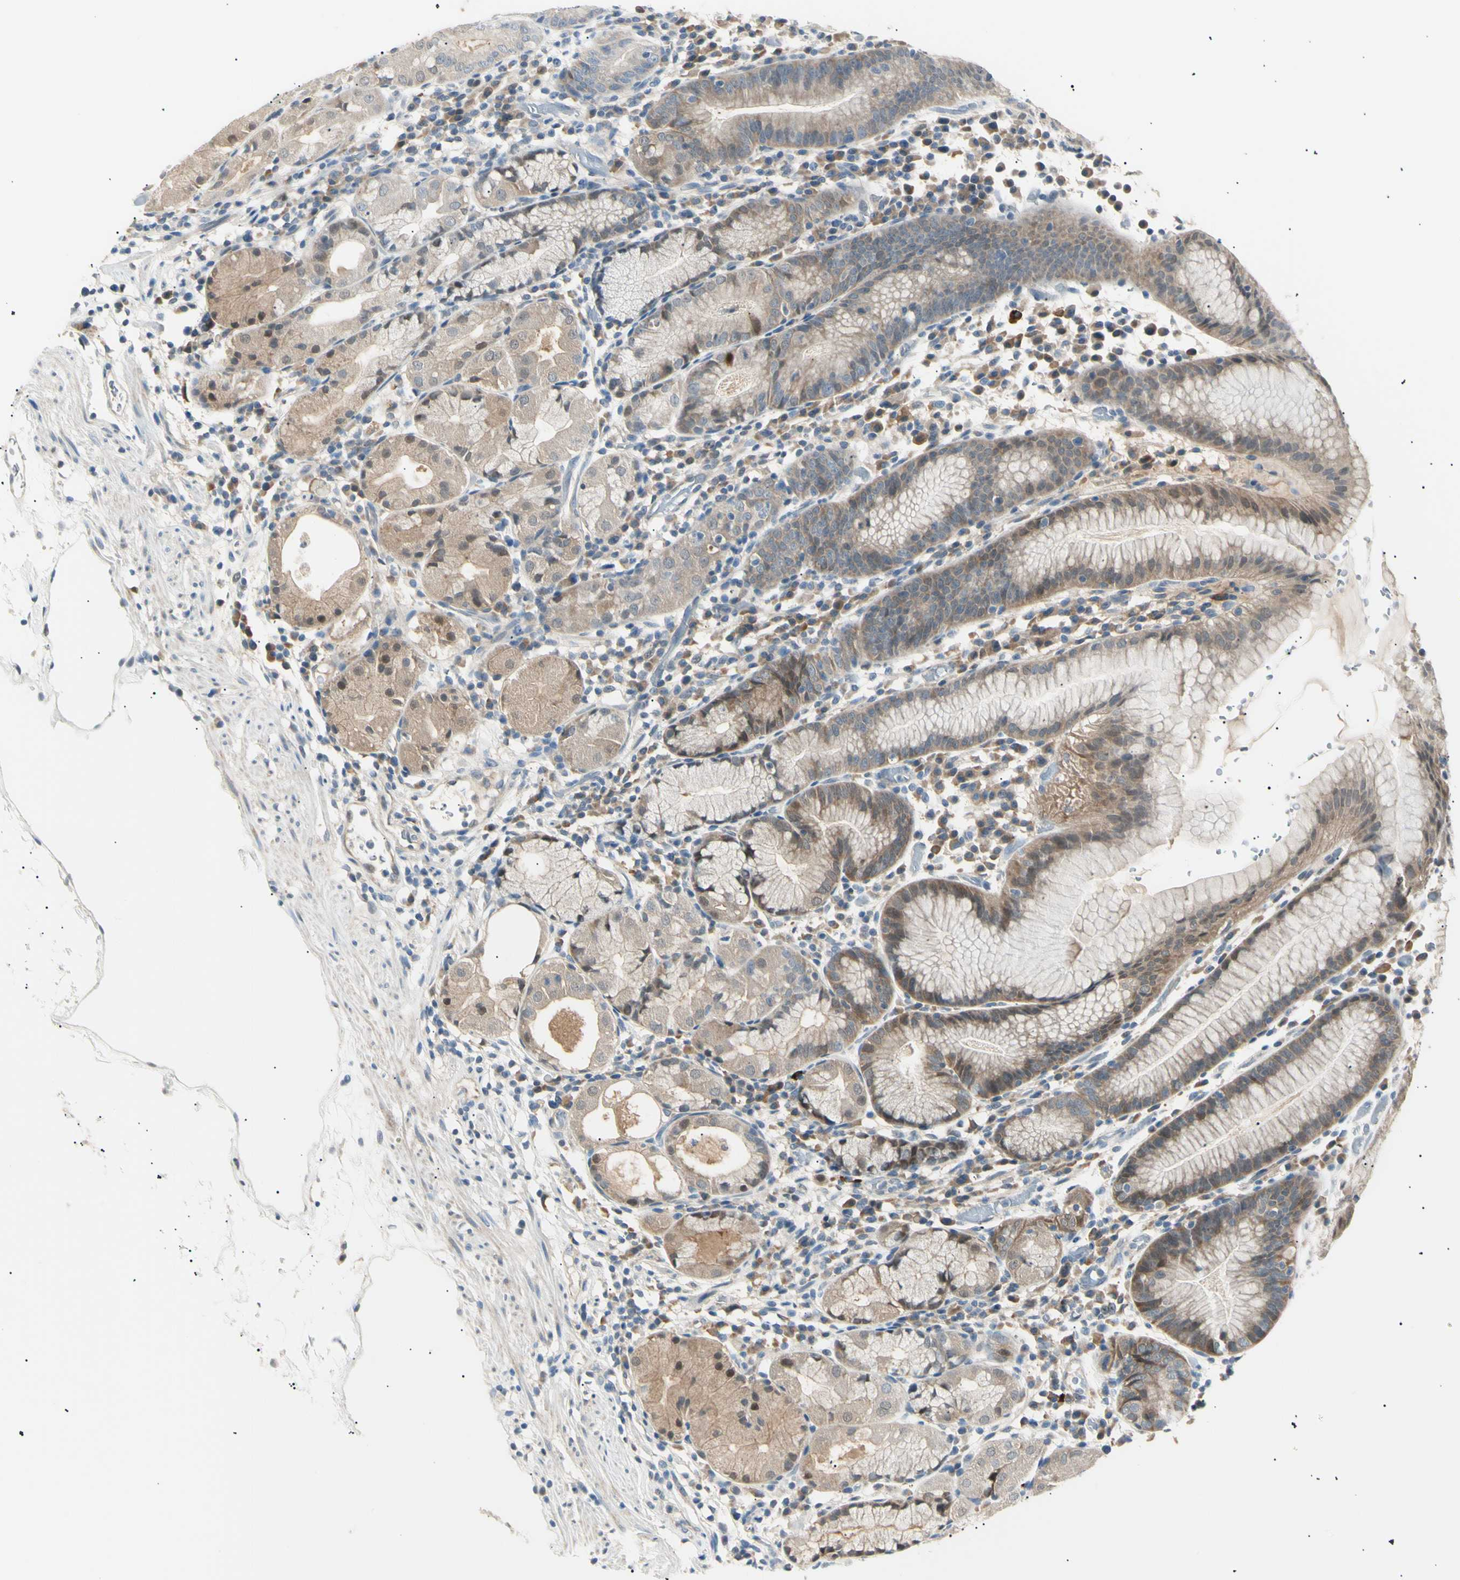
{"staining": {"intensity": "moderate", "quantity": ">75%", "location": "cytoplasmic/membranous,nuclear"}, "tissue": "stomach", "cell_type": "Glandular cells", "image_type": "normal", "snomed": [{"axis": "morphology", "description": "Normal tissue, NOS"}, {"axis": "topography", "description": "Stomach"}, {"axis": "topography", "description": "Stomach, lower"}], "caption": "Stomach was stained to show a protein in brown. There is medium levels of moderate cytoplasmic/membranous,nuclear staining in about >75% of glandular cells.", "gene": "LHPP", "patient": {"sex": "female", "age": 75}}